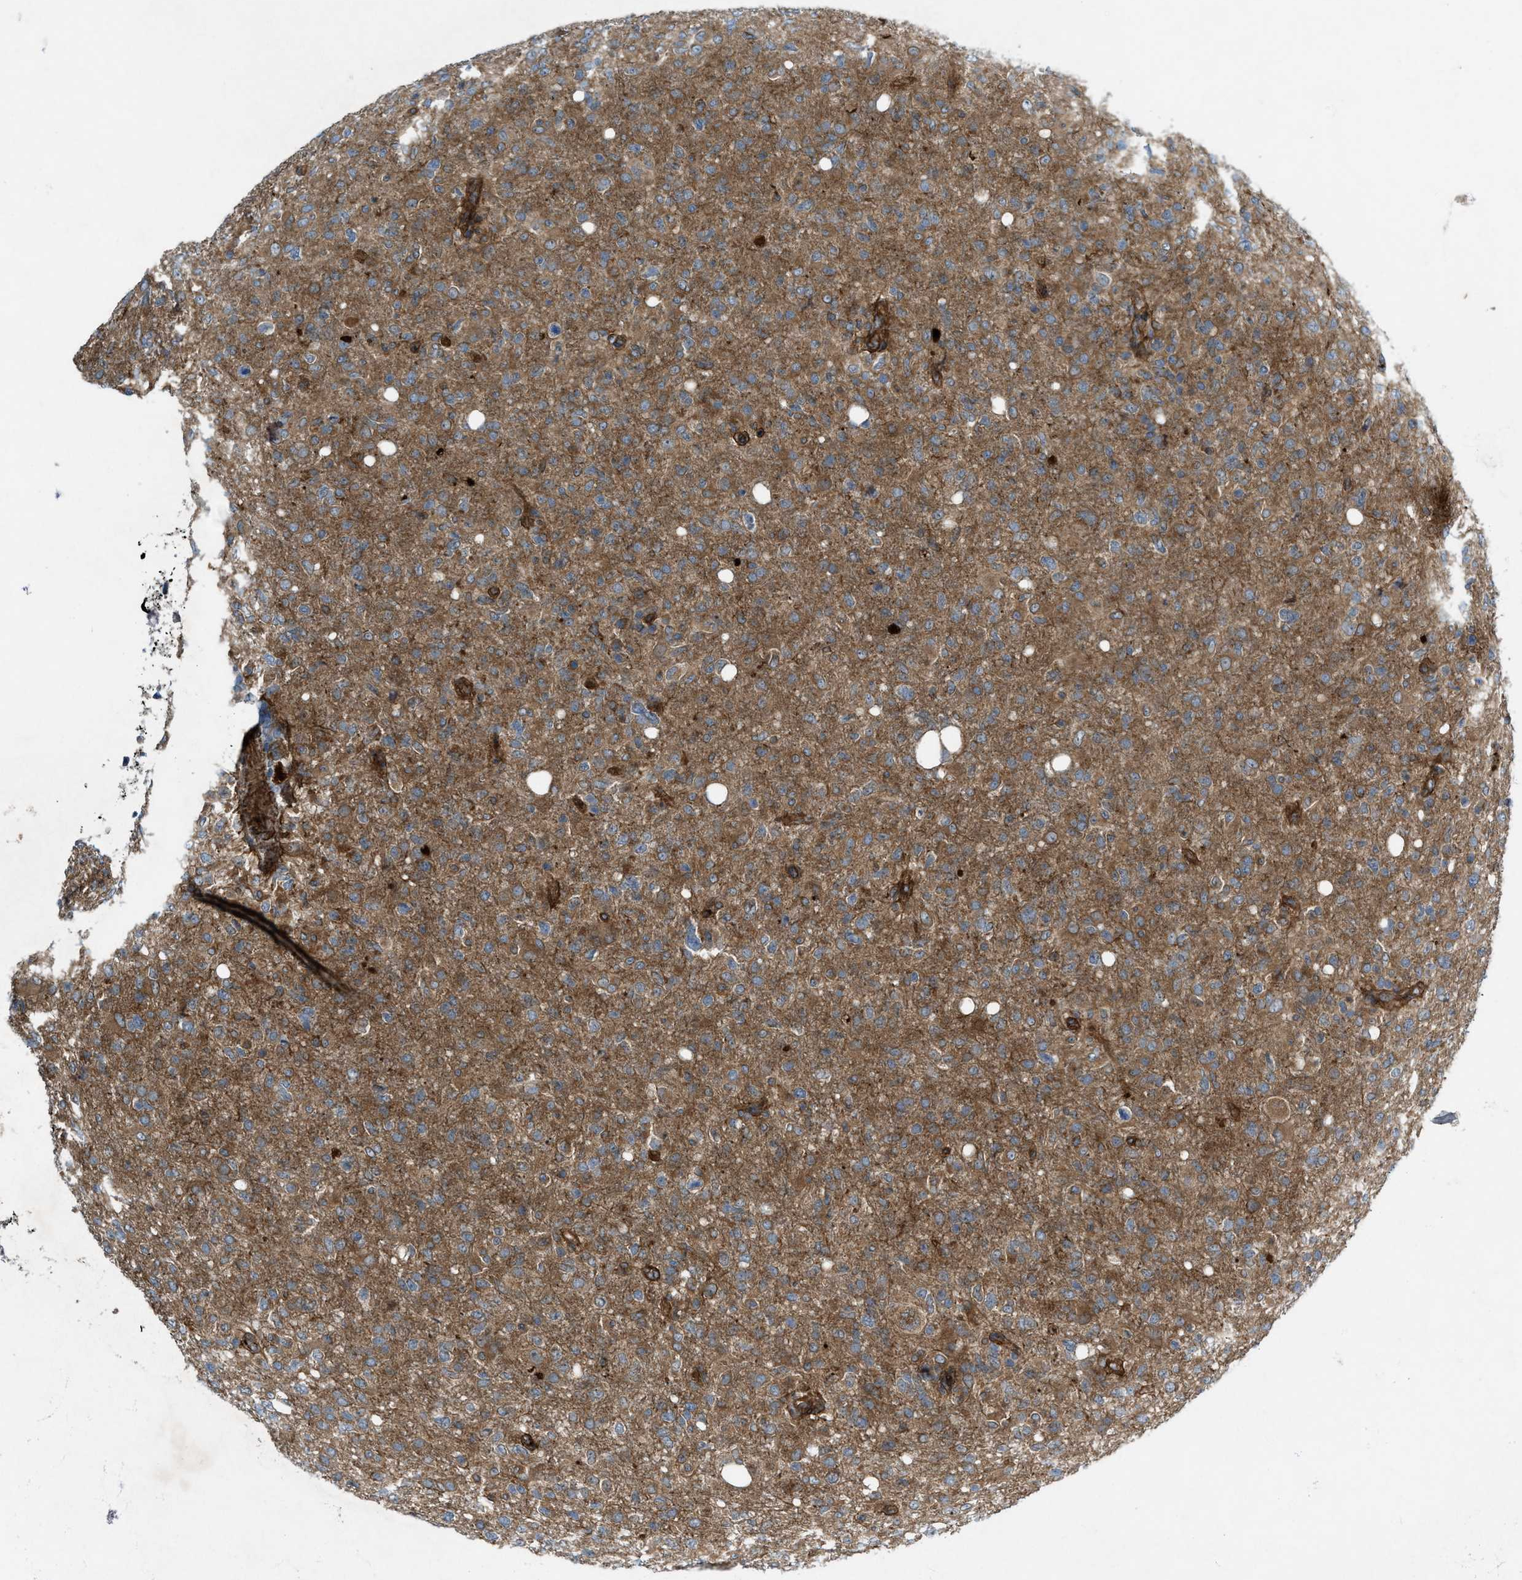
{"staining": {"intensity": "moderate", "quantity": ">75%", "location": "cytoplasmic/membranous"}, "tissue": "glioma", "cell_type": "Tumor cells", "image_type": "cancer", "snomed": [{"axis": "morphology", "description": "Glioma, malignant, High grade"}, {"axis": "topography", "description": "Brain"}], "caption": "Human glioma stained with a protein marker displays moderate staining in tumor cells.", "gene": "URGCP", "patient": {"sex": "female", "age": 57}}